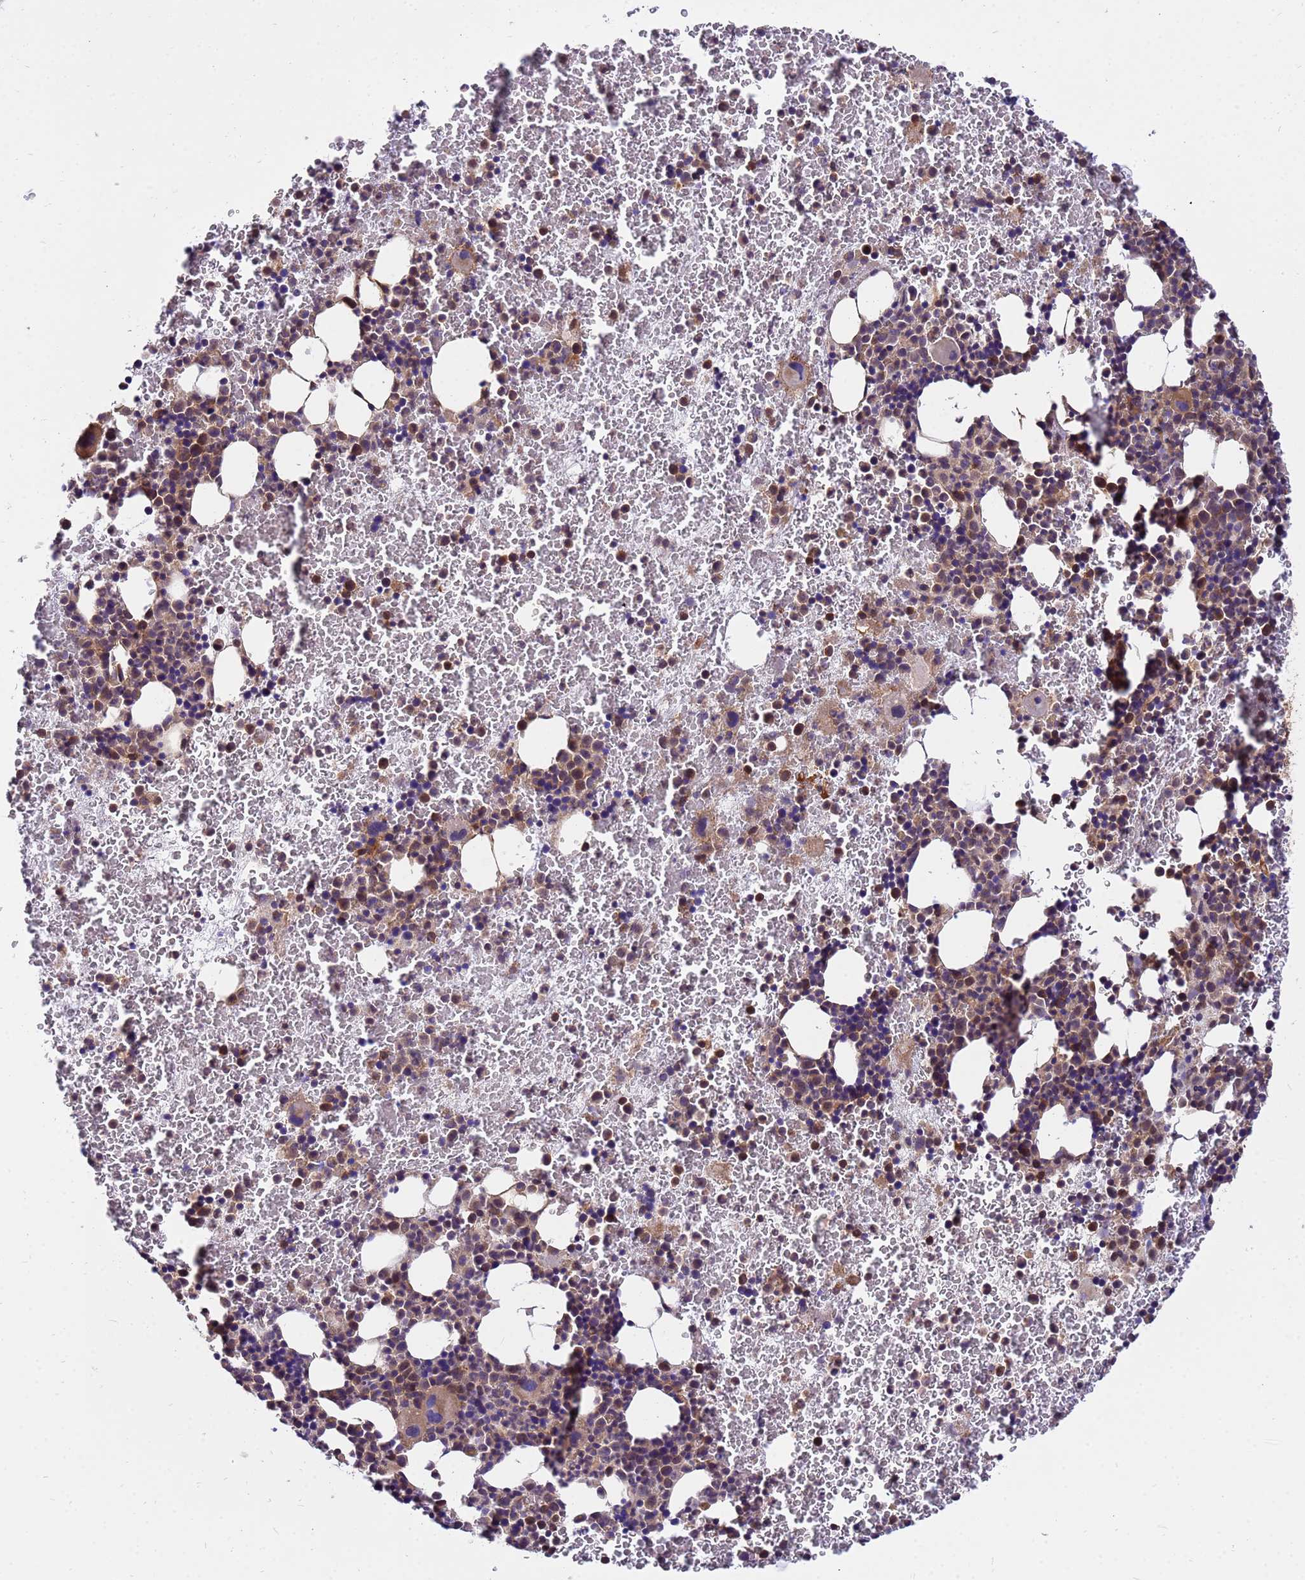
{"staining": {"intensity": "moderate", "quantity": "<25%", "location": "cytoplasmic/membranous,nuclear"}, "tissue": "bone marrow", "cell_type": "Hematopoietic cells", "image_type": "normal", "snomed": [{"axis": "morphology", "description": "Normal tissue, NOS"}, {"axis": "topography", "description": "Bone marrow"}], "caption": "DAB (3,3'-diaminobenzidine) immunohistochemical staining of normal bone marrow shows moderate cytoplasmic/membranous,nuclear protein positivity in approximately <25% of hematopoietic cells. (brown staining indicates protein expression, while blue staining denotes nuclei).", "gene": "GET3", "patient": {"sex": "male", "age": 11}}